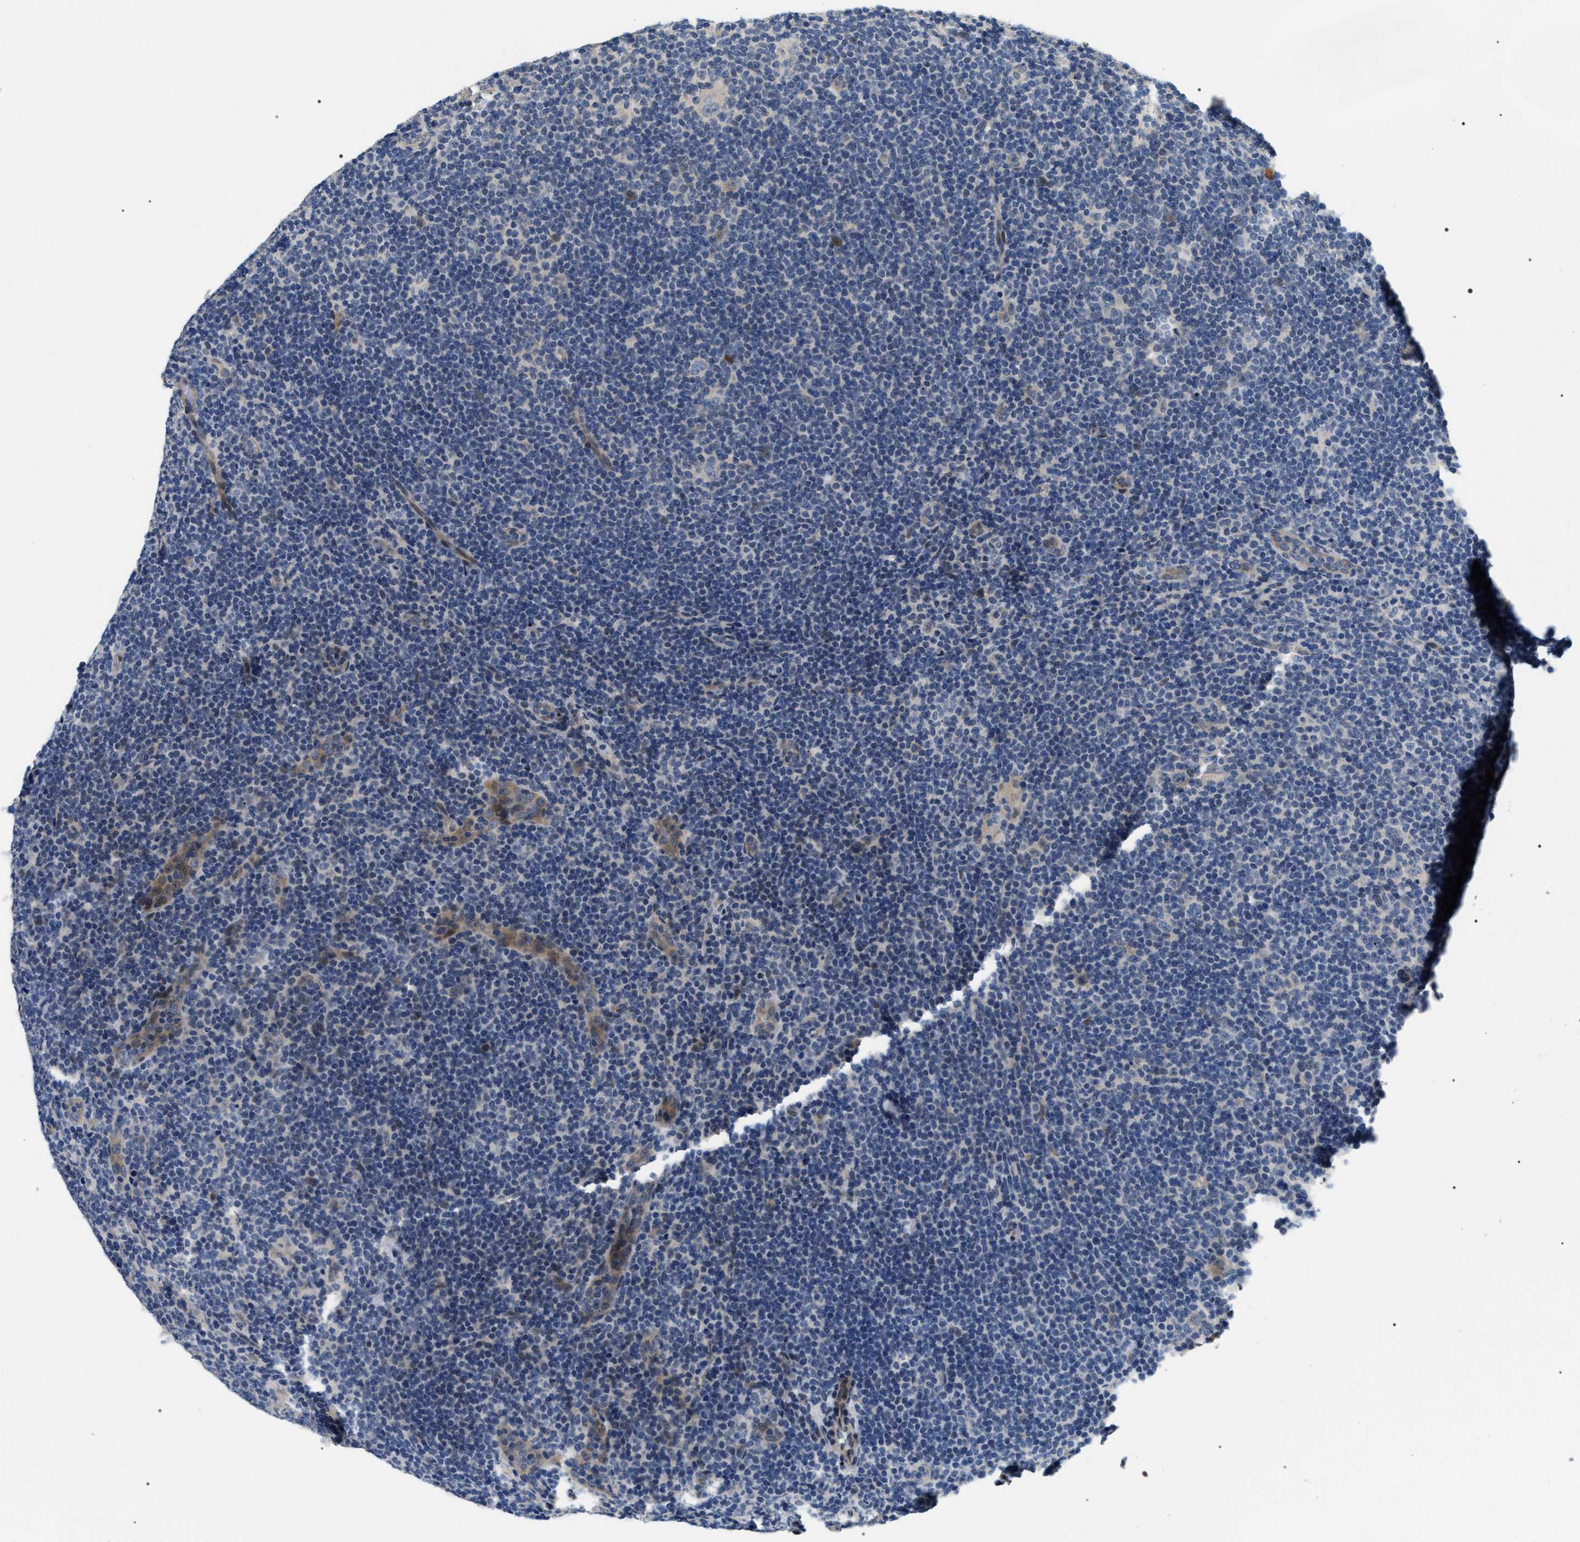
{"staining": {"intensity": "negative", "quantity": "none", "location": "none"}, "tissue": "lymphoma", "cell_type": "Tumor cells", "image_type": "cancer", "snomed": [{"axis": "morphology", "description": "Malignant lymphoma, non-Hodgkin's type, High grade"}, {"axis": "topography", "description": "Small intestine"}, {"axis": "topography", "description": "Colon"}], "caption": "An immunohistochemistry image of lymphoma is shown. There is no staining in tumor cells of lymphoma. (DAB (3,3'-diaminobenzidine) IHC with hematoxylin counter stain).", "gene": "IFT81", "patient": {"sex": "male", "age": 8}}